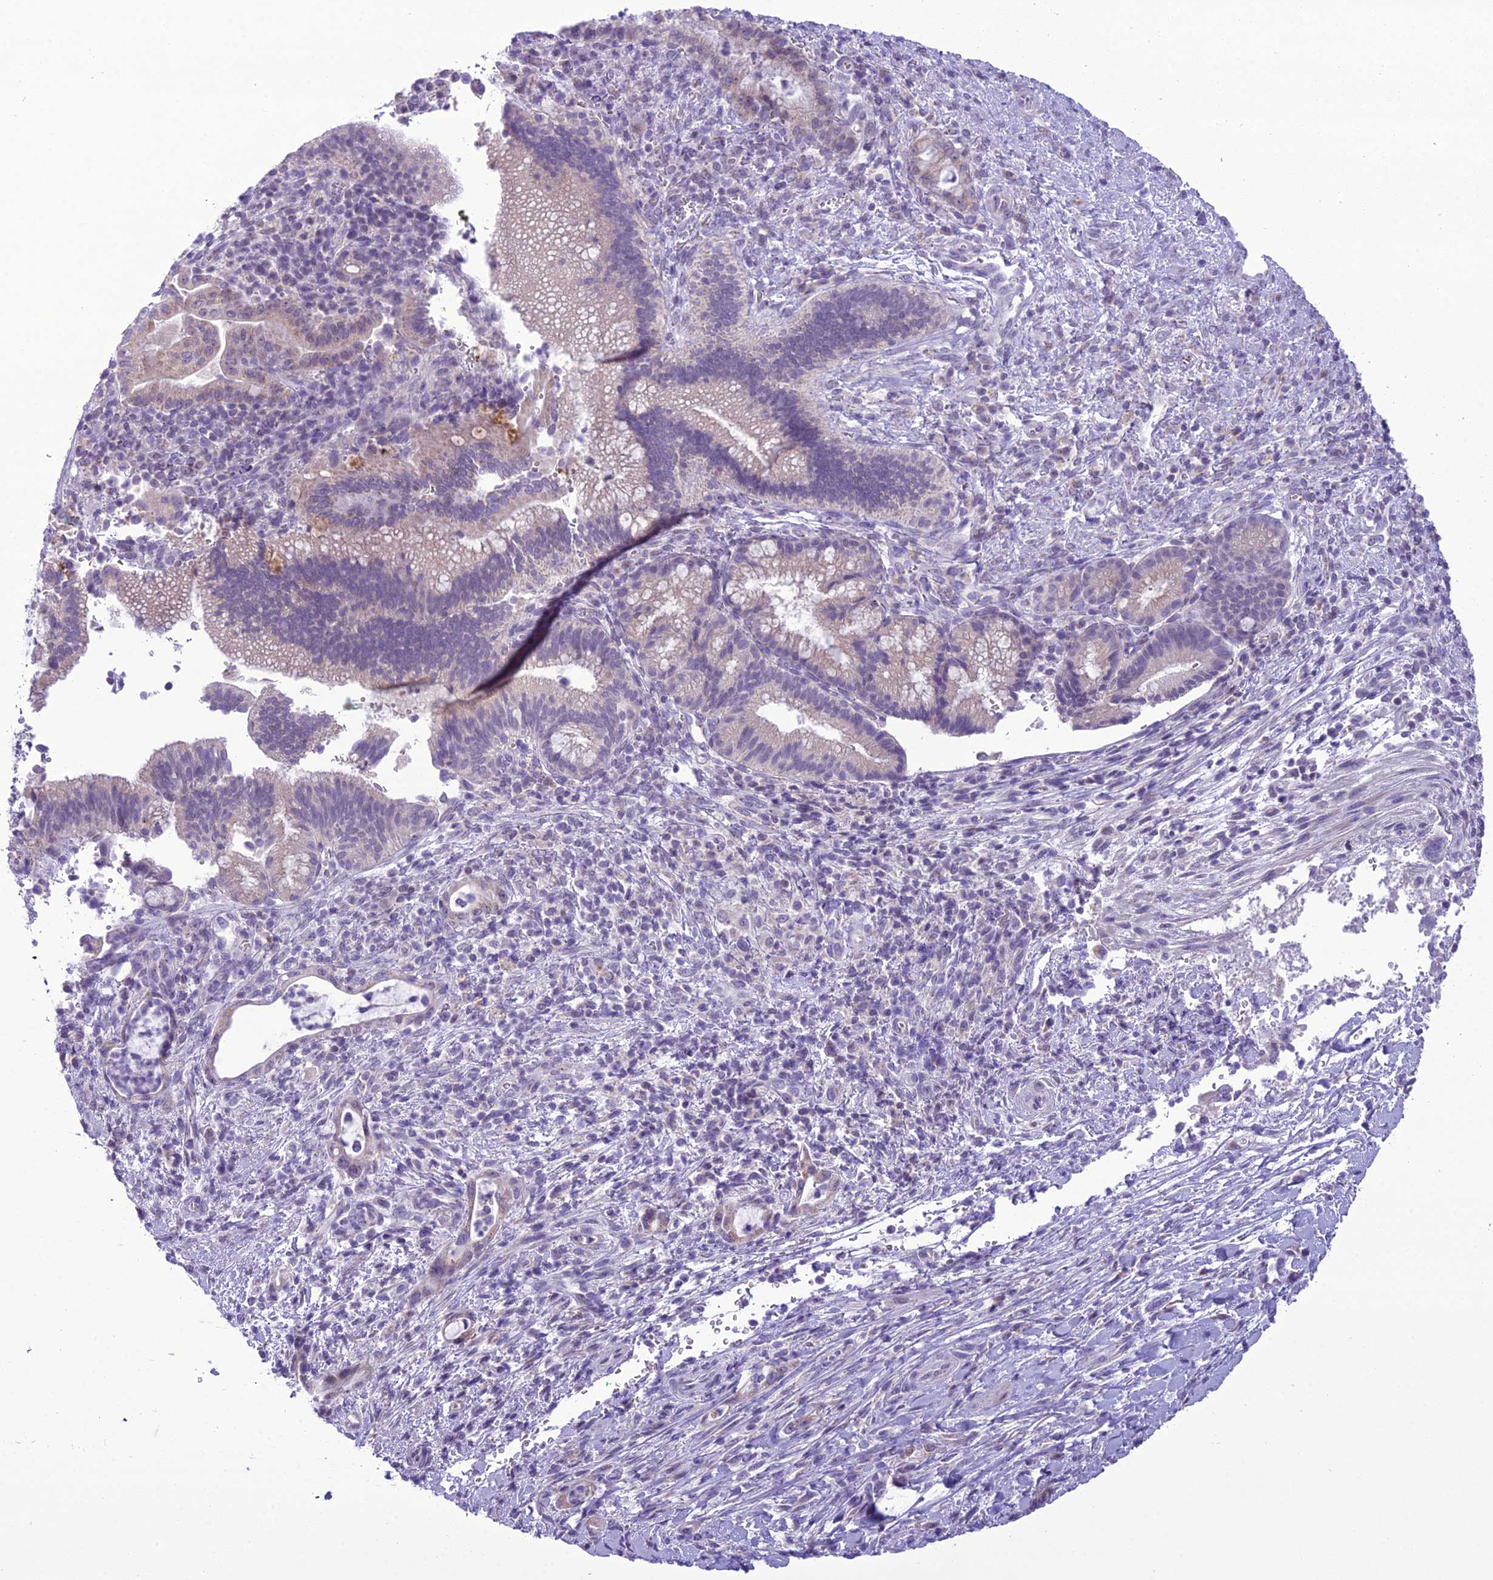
{"staining": {"intensity": "negative", "quantity": "none", "location": "none"}, "tissue": "pancreatic cancer", "cell_type": "Tumor cells", "image_type": "cancer", "snomed": [{"axis": "morphology", "description": "Normal tissue, NOS"}, {"axis": "morphology", "description": "Adenocarcinoma, NOS"}, {"axis": "topography", "description": "Pancreas"}], "caption": "The histopathology image shows no significant expression in tumor cells of pancreatic adenocarcinoma.", "gene": "B9D2", "patient": {"sex": "female", "age": 55}}